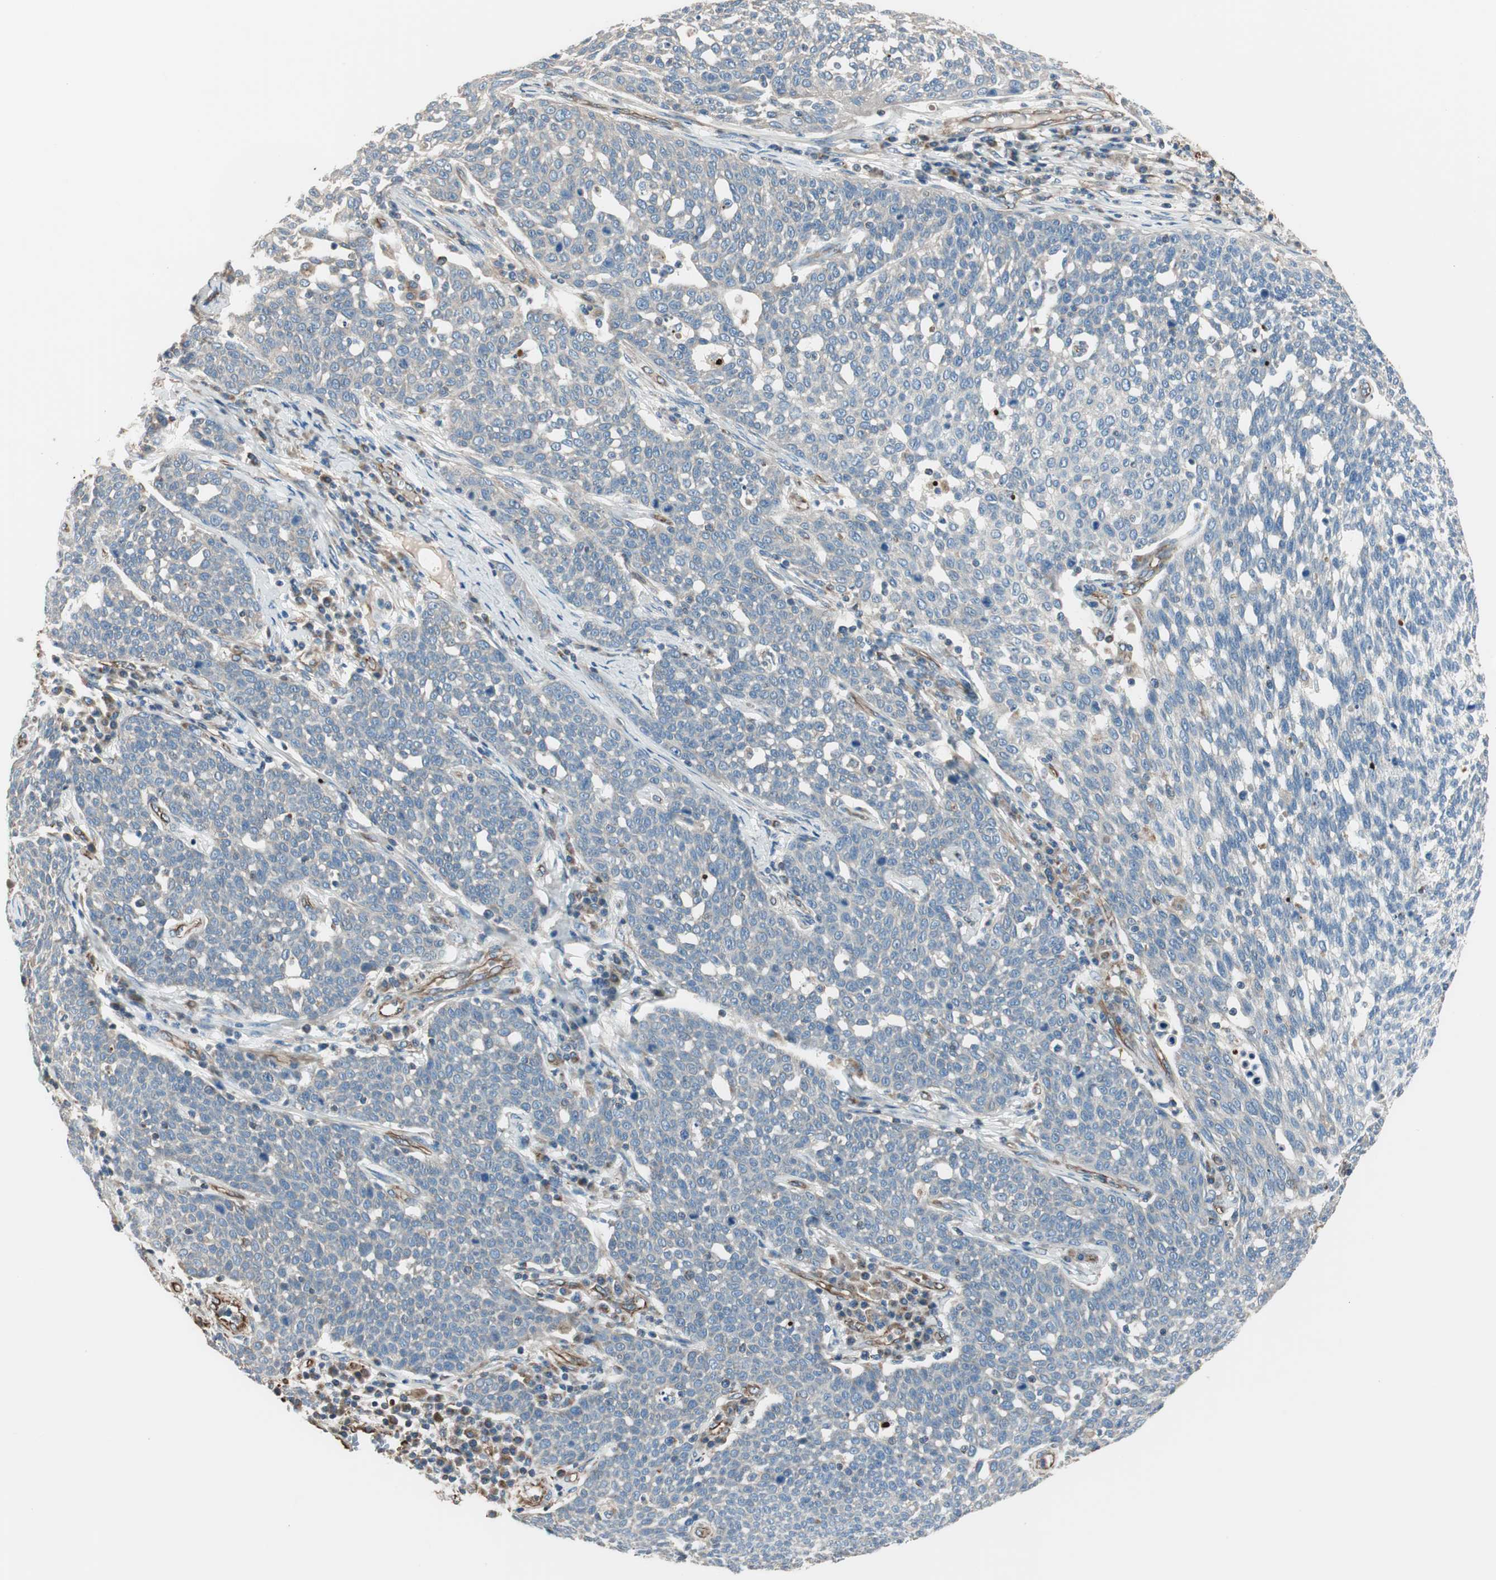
{"staining": {"intensity": "negative", "quantity": "none", "location": "none"}, "tissue": "cervical cancer", "cell_type": "Tumor cells", "image_type": "cancer", "snomed": [{"axis": "morphology", "description": "Squamous cell carcinoma, NOS"}, {"axis": "topography", "description": "Cervix"}], "caption": "DAB immunohistochemical staining of human squamous cell carcinoma (cervical) demonstrates no significant expression in tumor cells.", "gene": "SRCIN1", "patient": {"sex": "female", "age": 34}}